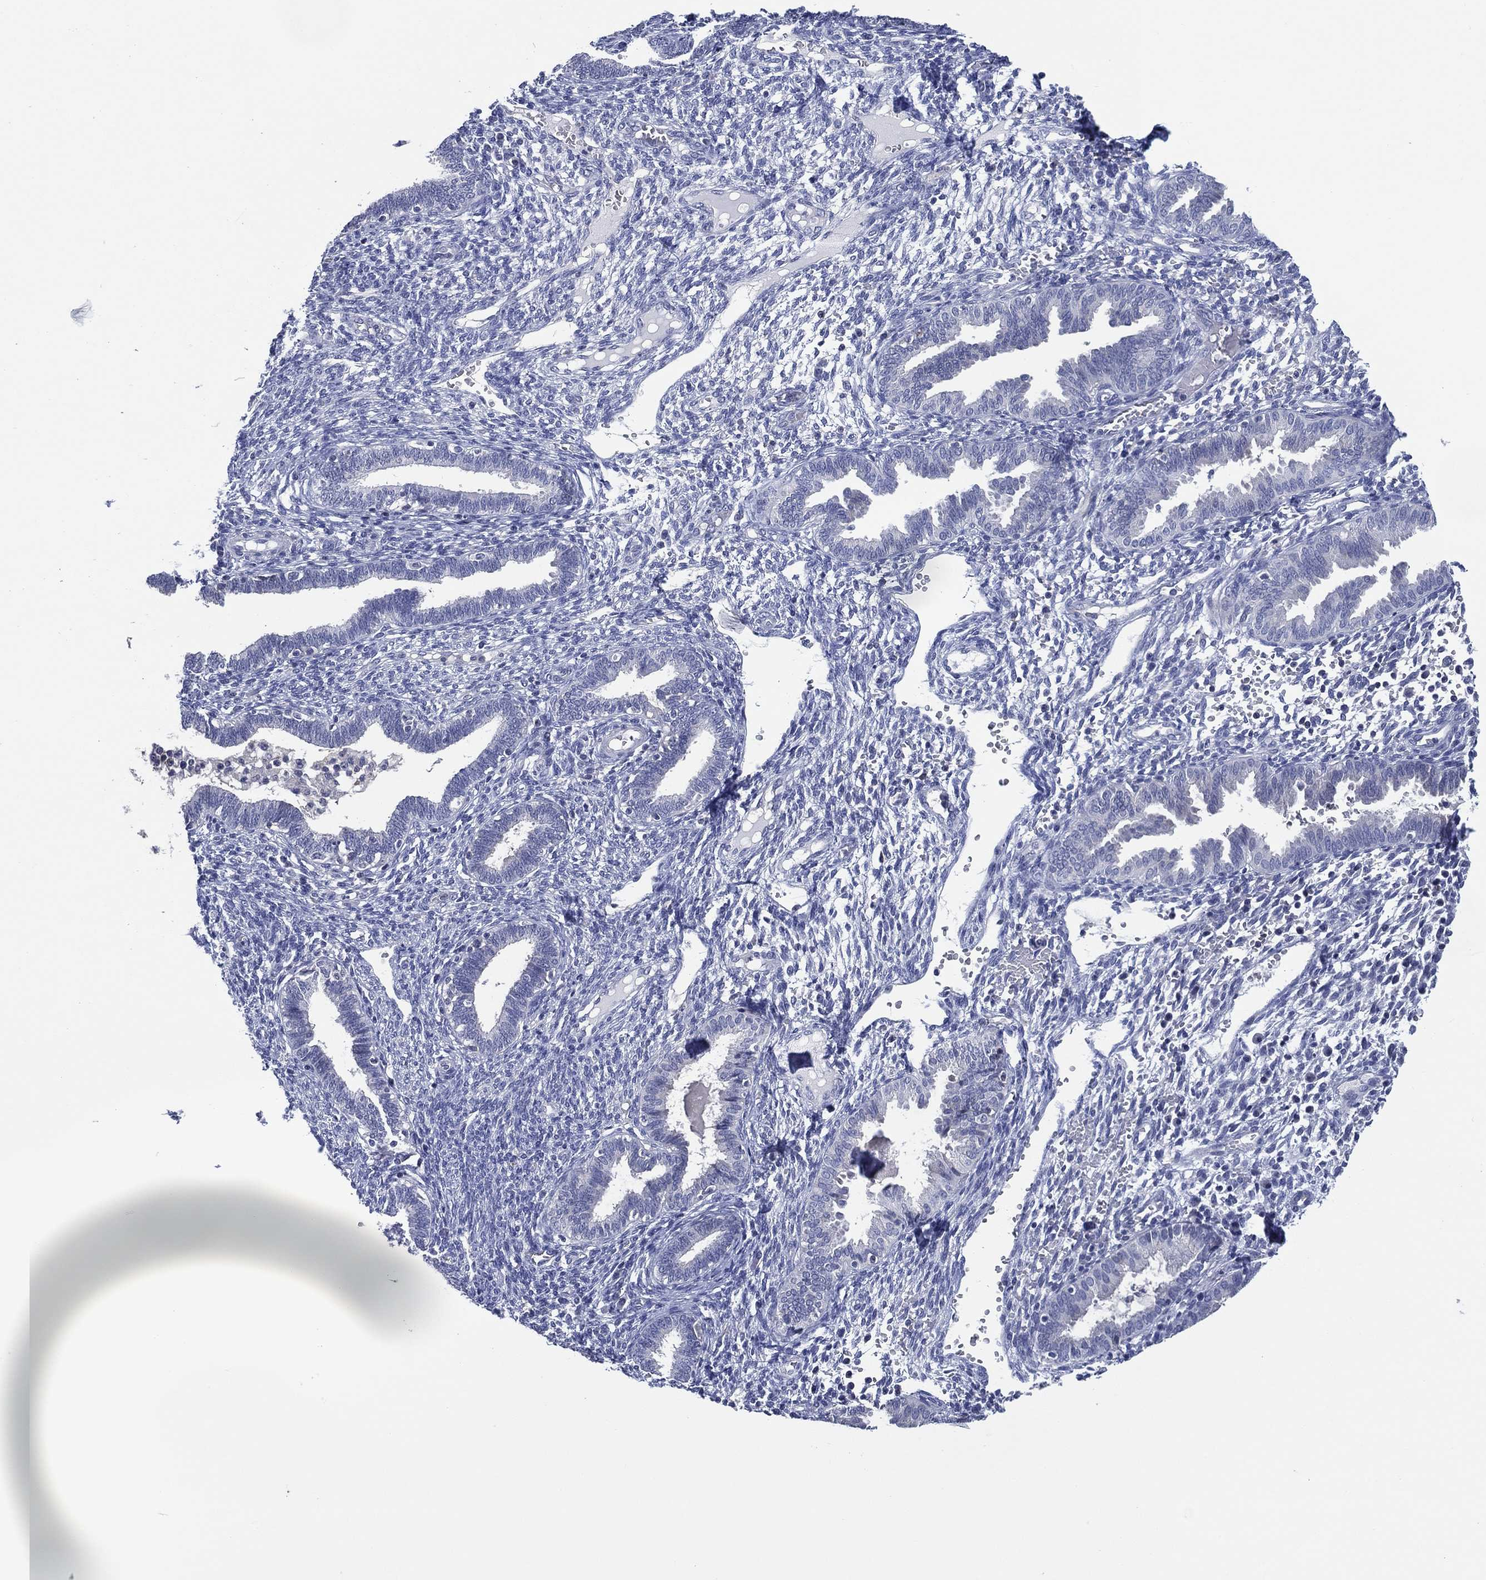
{"staining": {"intensity": "negative", "quantity": "none", "location": "none"}, "tissue": "endometrium", "cell_type": "Cells in endometrial stroma", "image_type": "normal", "snomed": [{"axis": "morphology", "description": "Normal tissue, NOS"}, {"axis": "topography", "description": "Endometrium"}], "caption": "Immunohistochemistry of normal human endometrium shows no positivity in cells in endometrial stroma. (IHC, brightfield microscopy, high magnification).", "gene": "TRIM31", "patient": {"sex": "female", "age": 42}}